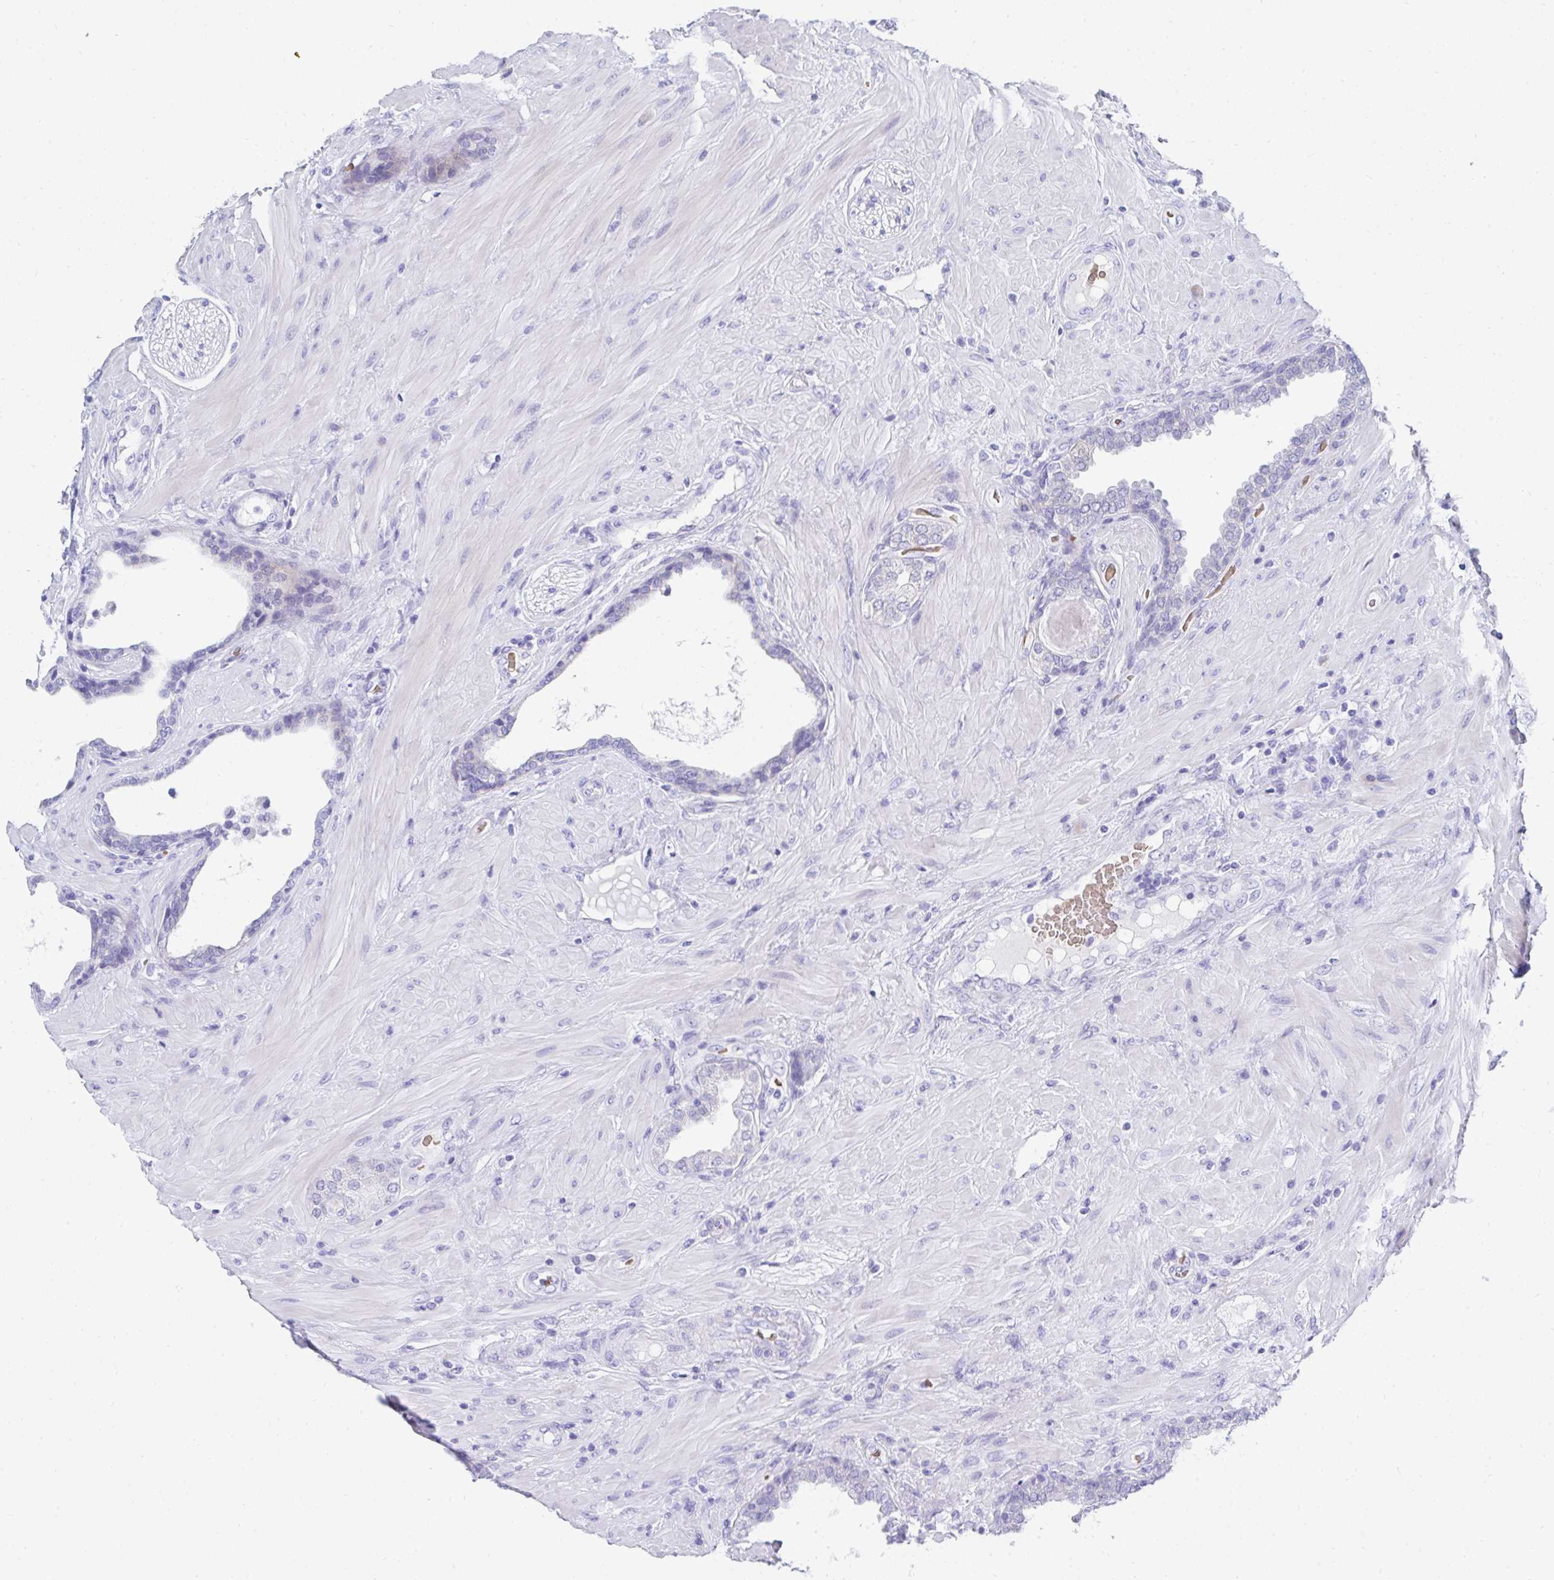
{"staining": {"intensity": "negative", "quantity": "none", "location": "none"}, "tissue": "prostate cancer", "cell_type": "Tumor cells", "image_type": "cancer", "snomed": [{"axis": "morphology", "description": "Adenocarcinoma, High grade"}, {"axis": "topography", "description": "Prostate"}], "caption": "Protein analysis of adenocarcinoma (high-grade) (prostate) demonstrates no significant expression in tumor cells.", "gene": "MROH2B", "patient": {"sex": "male", "age": 62}}